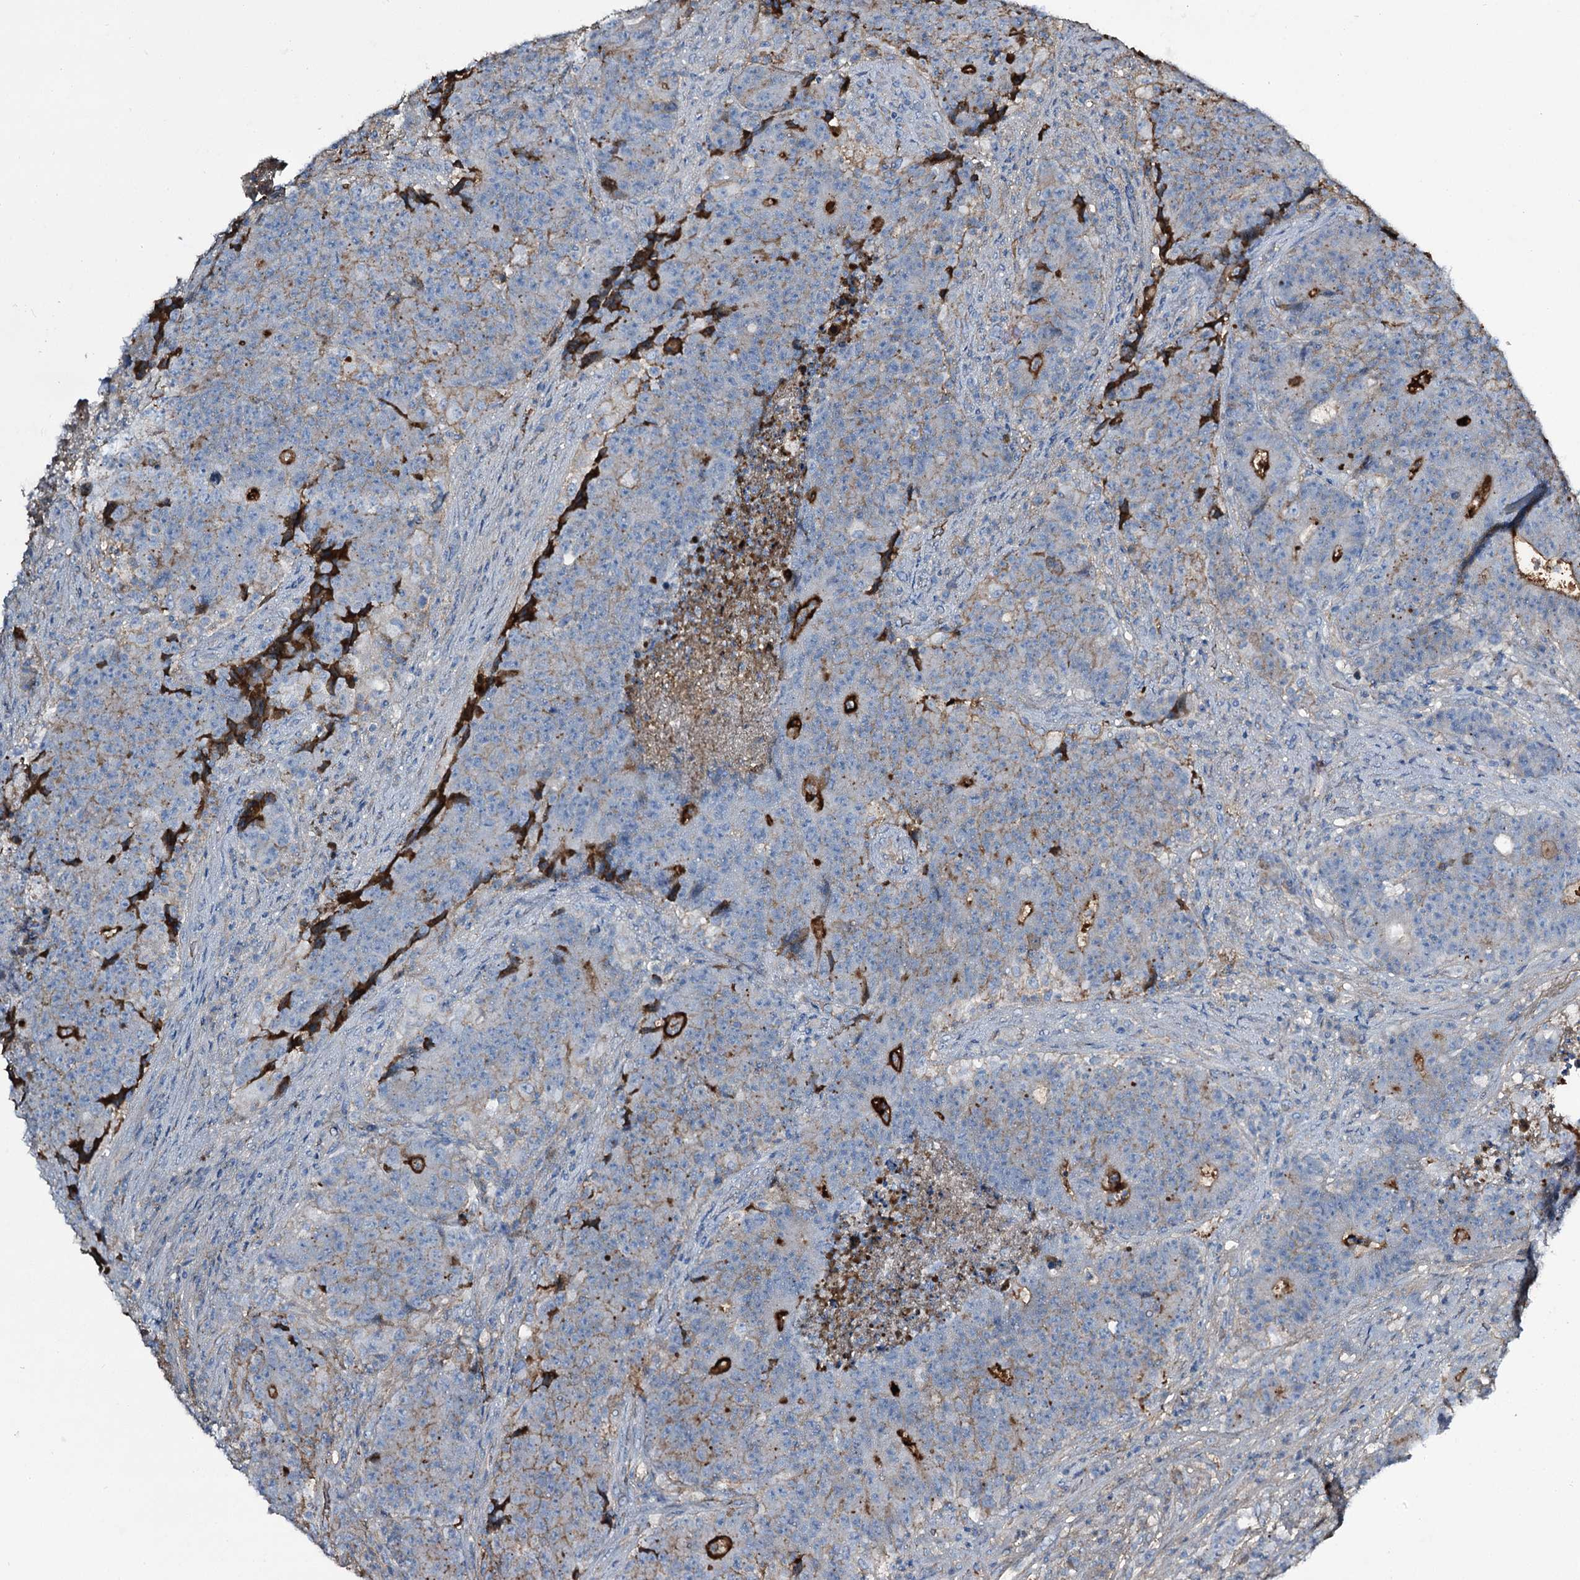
{"staining": {"intensity": "moderate", "quantity": "<25%", "location": "cytoplasmic/membranous"}, "tissue": "colorectal cancer", "cell_type": "Tumor cells", "image_type": "cancer", "snomed": [{"axis": "morphology", "description": "Adenocarcinoma, NOS"}, {"axis": "topography", "description": "Colon"}], "caption": "Immunohistochemical staining of colorectal cancer shows moderate cytoplasmic/membranous protein staining in approximately <25% of tumor cells.", "gene": "EDN1", "patient": {"sex": "female", "age": 75}}